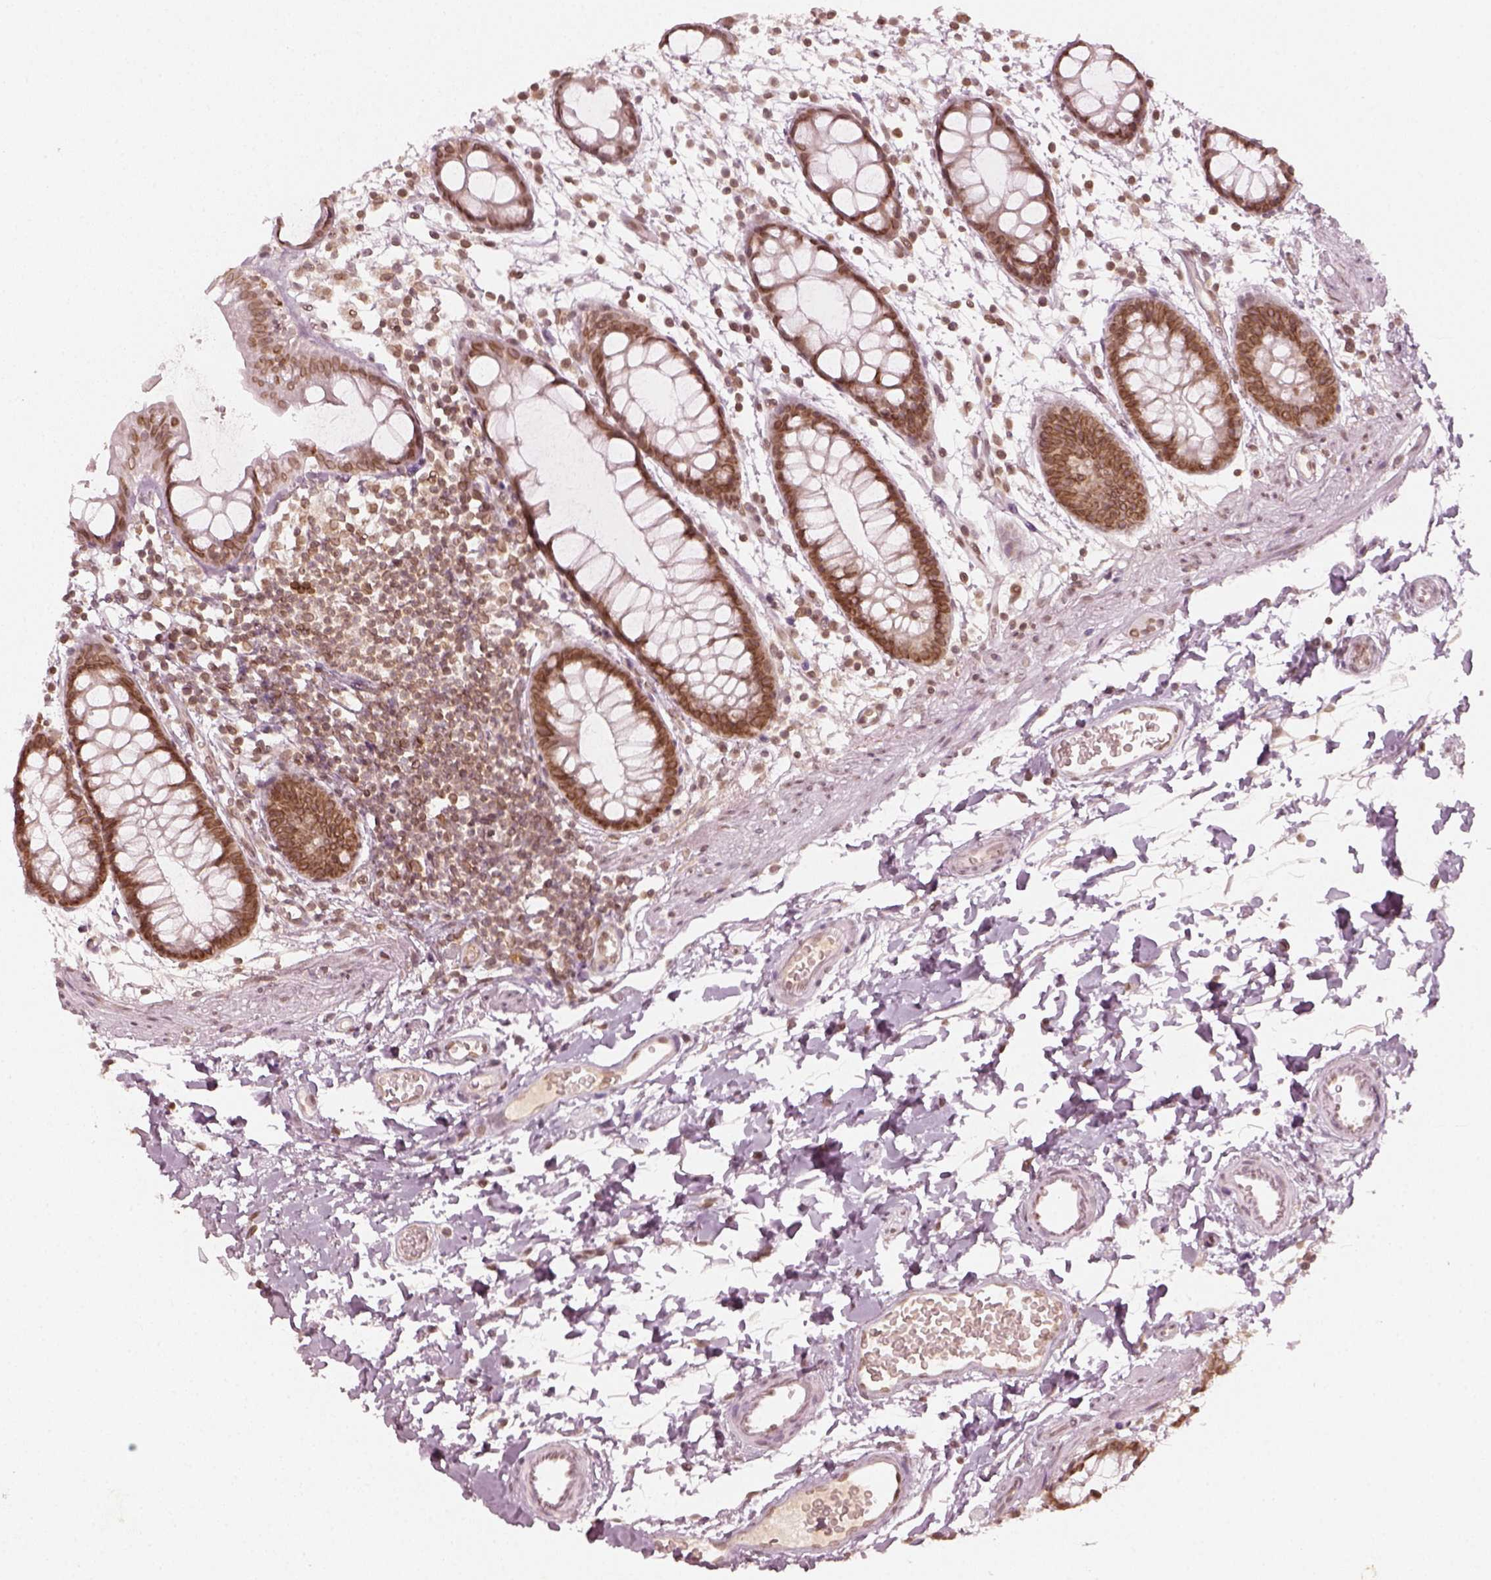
{"staining": {"intensity": "moderate", "quantity": ">75%", "location": "cytoplasmic/membranous,nuclear"}, "tissue": "rectum", "cell_type": "Glandular cells", "image_type": "normal", "snomed": [{"axis": "morphology", "description": "Normal tissue, NOS"}, {"axis": "topography", "description": "Rectum"}], "caption": "About >75% of glandular cells in normal rectum show moderate cytoplasmic/membranous,nuclear protein positivity as visualized by brown immunohistochemical staining.", "gene": "DCAF12", "patient": {"sex": "male", "age": 57}}